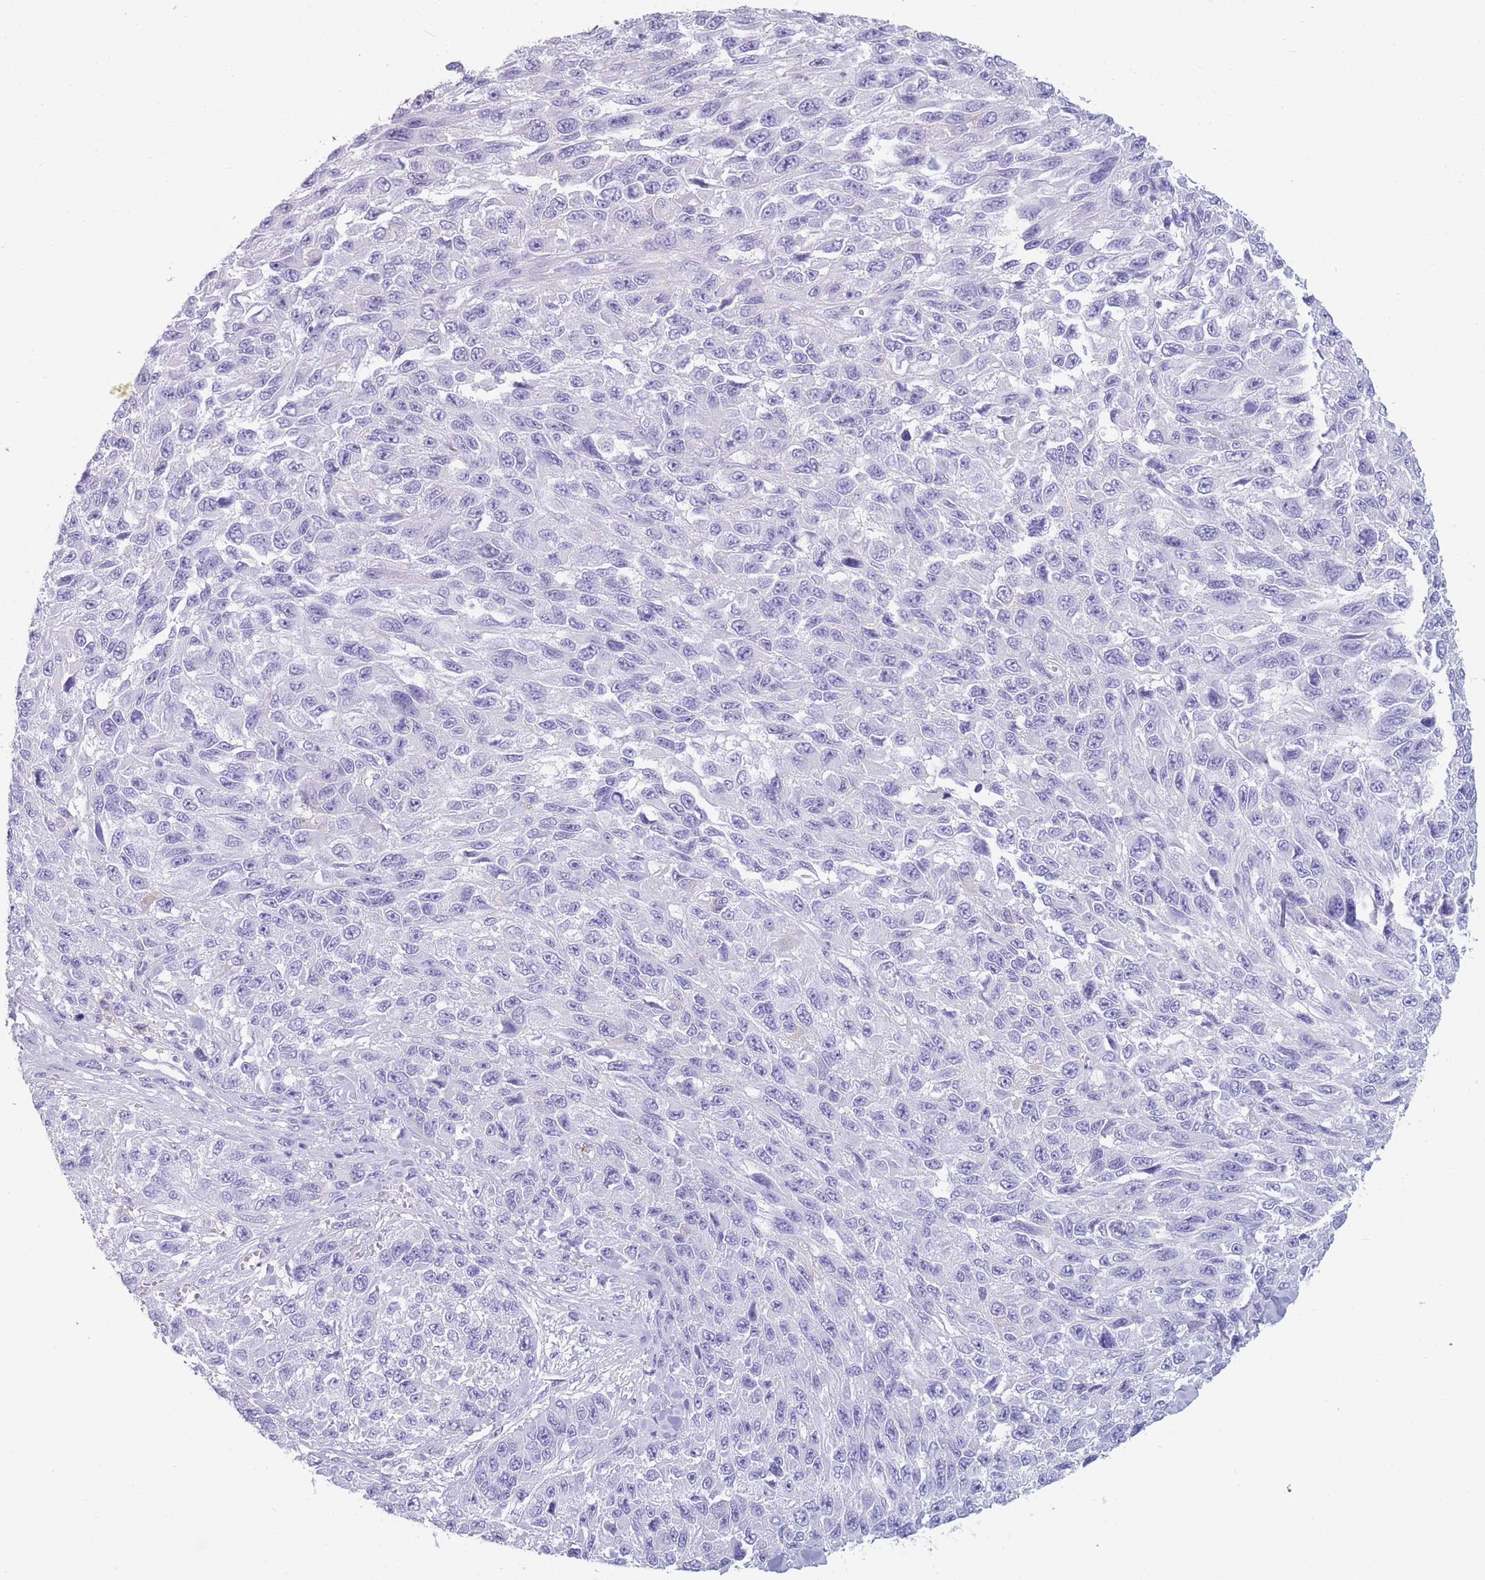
{"staining": {"intensity": "negative", "quantity": "none", "location": "none"}, "tissue": "melanoma", "cell_type": "Tumor cells", "image_type": "cancer", "snomed": [{"axis": "morphology", "description": "Malignant melanoma, NOS"}, {"axis": "topography", "description": "Skin"}], "caption": "An image of human melanoma is negative for staining in tumor cells. Brightfield microscopy of immunohistochemistry stained with DAB (3,3'-diaminobenzidine) (brown) and hematoxylin (blue), captured at high magnification.", "gene": "TNFSF11", "patient": {"sex": "female", "age": 96}}